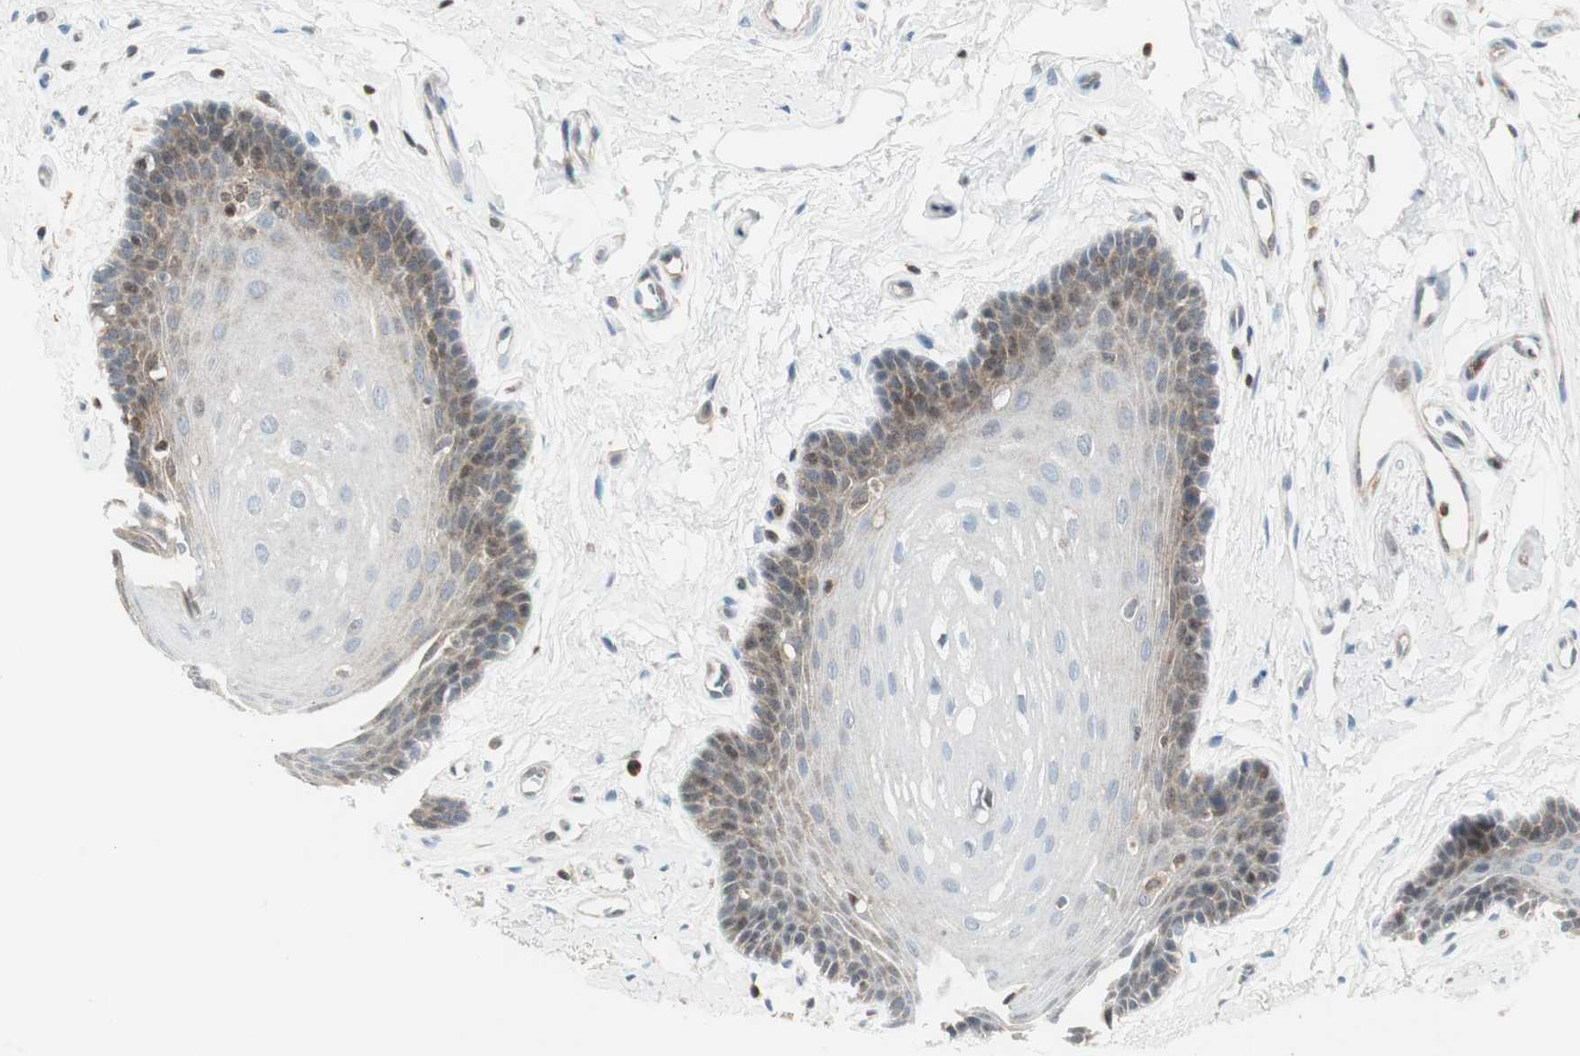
{"staining": {"intensity": "moderate", "quantity": "25%-75%", "location": "cytoplasmic/membranous"}, "tissue": "oral mucosa", "cell_type": "Squamous epithelial cells", "image_type": "normal", "snomed": [{"axis": "morphology", "description": "Normal tissue, NOS"}, {"axis": "topography", "description": "Oral tissue"}], "caption": "DAB immunohistochemical staining of normal oral mucosa reveals moderate cytoplasmic/membranous protein staining in about 25%-75% of squamous epithelial cells.", "gene": "PPP1CA", "patient": {"sex": "male", "age": 62}}